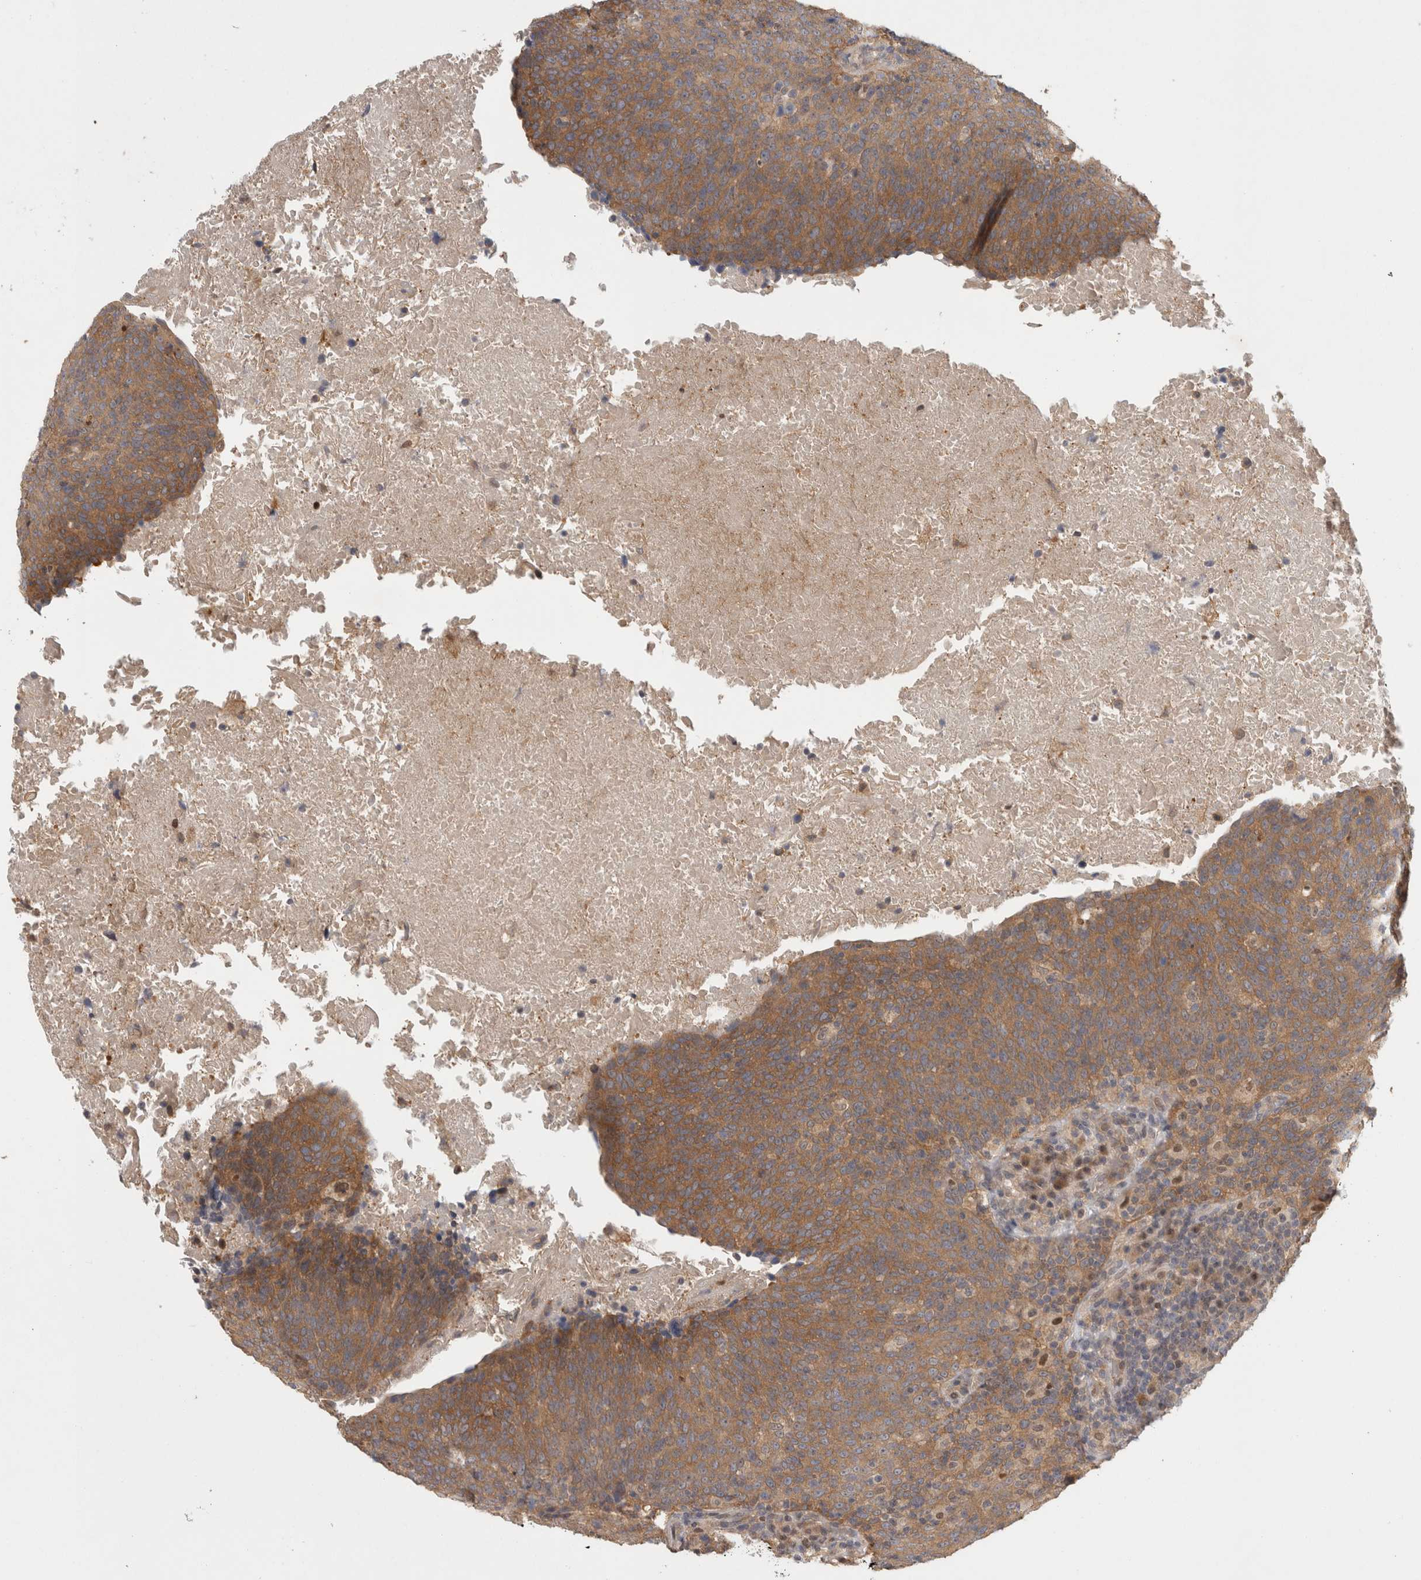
{"staining": {"intensity": "moderate", "quantity": ">75%", "location": "cytoplasmic/membranous"}, "tissue": "head and neck cancer", "cell_type": "Tumor cells", "image_type": "cancer", "snomed": [{"axis": "morphology", "description": "Squamous cell carcinoma, NOS"}, {"axis": "morphology", "description": "Squamous cell carcinoma, metastatic, NOS"}, {"axis": "topography", "description": "Lymph node"}, {"axis": "topography", "description": "Head-Neck"}], "caption": "IHC (DAB) staining of human head and neck cancer shows moderate cytoplasmic/membranous protein staining in about >75% of tumor cells.", "gene": "PIGP", "patient": {"sex": "male", "age": 62}}